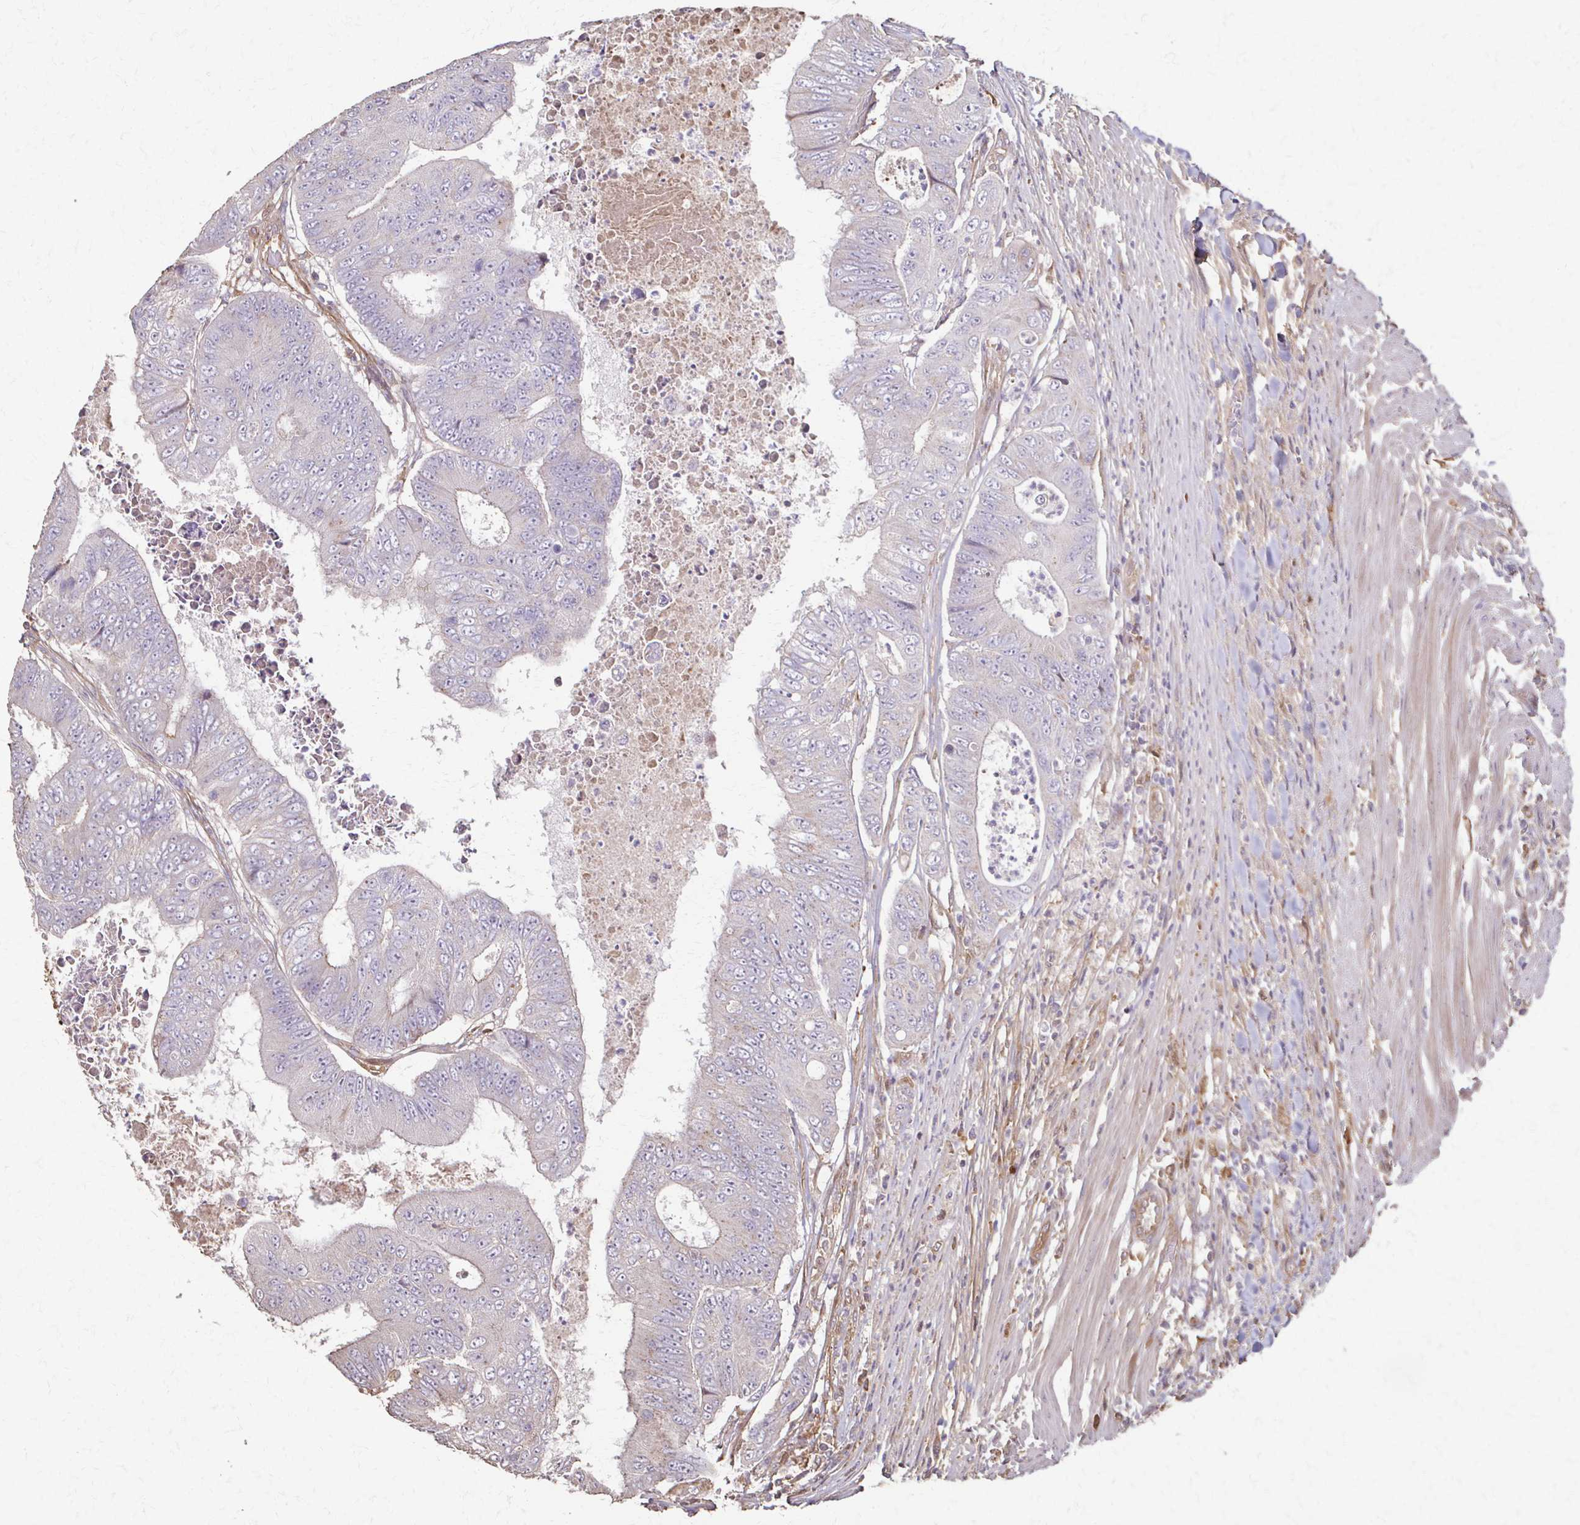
{"staining": {"intensity": "negative", "quantity": "none", "location": "none"}, "tissue": "colorectal cancer", "cell_type": "Tumor cells", "image_type": "cancer", "snomed": [{"axis": "morphology", "description": "Adenocarcinoma, NOS"}, {"axis": "topography", "description": "Colon"}], "caption": "Colorectal cancer (adenocarcinoma) was stained to show a protein in brown. There is no significant positivity in tumor cells.", "gene": "IL18BP", "patient": {"sex": "female", "age": 48}}